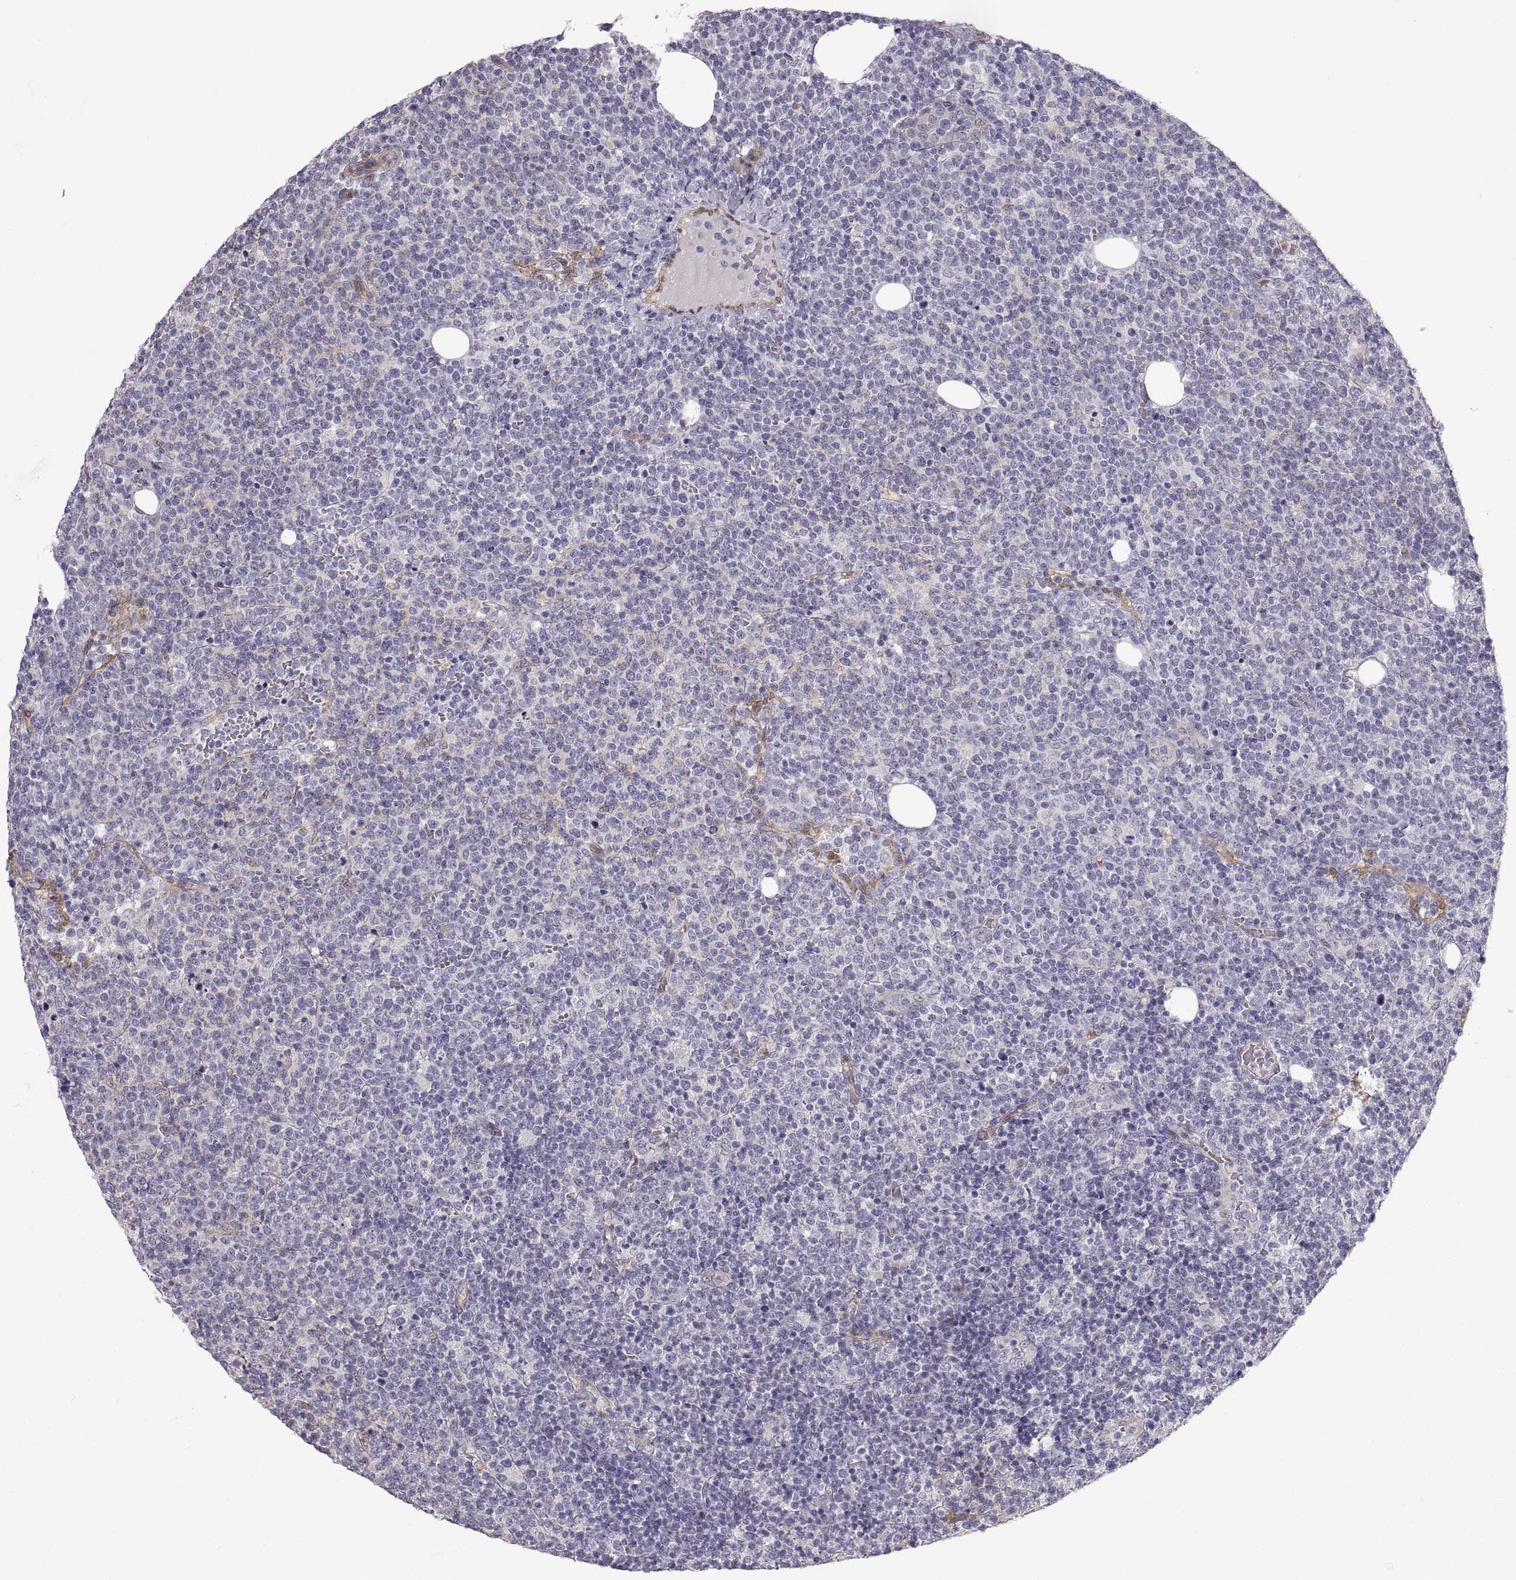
{"staining": {"intensity": "negative", "quantity": "none", "location": "none"}, "tissue": "lymphoma", "cell_type": "Tumor cells", "image_type": "cancer", "snomed": [{"axis": "morphology", "description": "Malignant lymphoma, non-Hodgkin's type, High grade"}, {"axis": "topography", "description": "Lymph node"}], "caption": "DAB (3,3'-diaminobenzidine) immunohistochemical staining of human malignant lymphoma, non-Hodgkin's type (high-grade) displays no significant positivity in tumor cells.", "gene": "PGM5", "patient": {"sex": "male", "age": 61}}